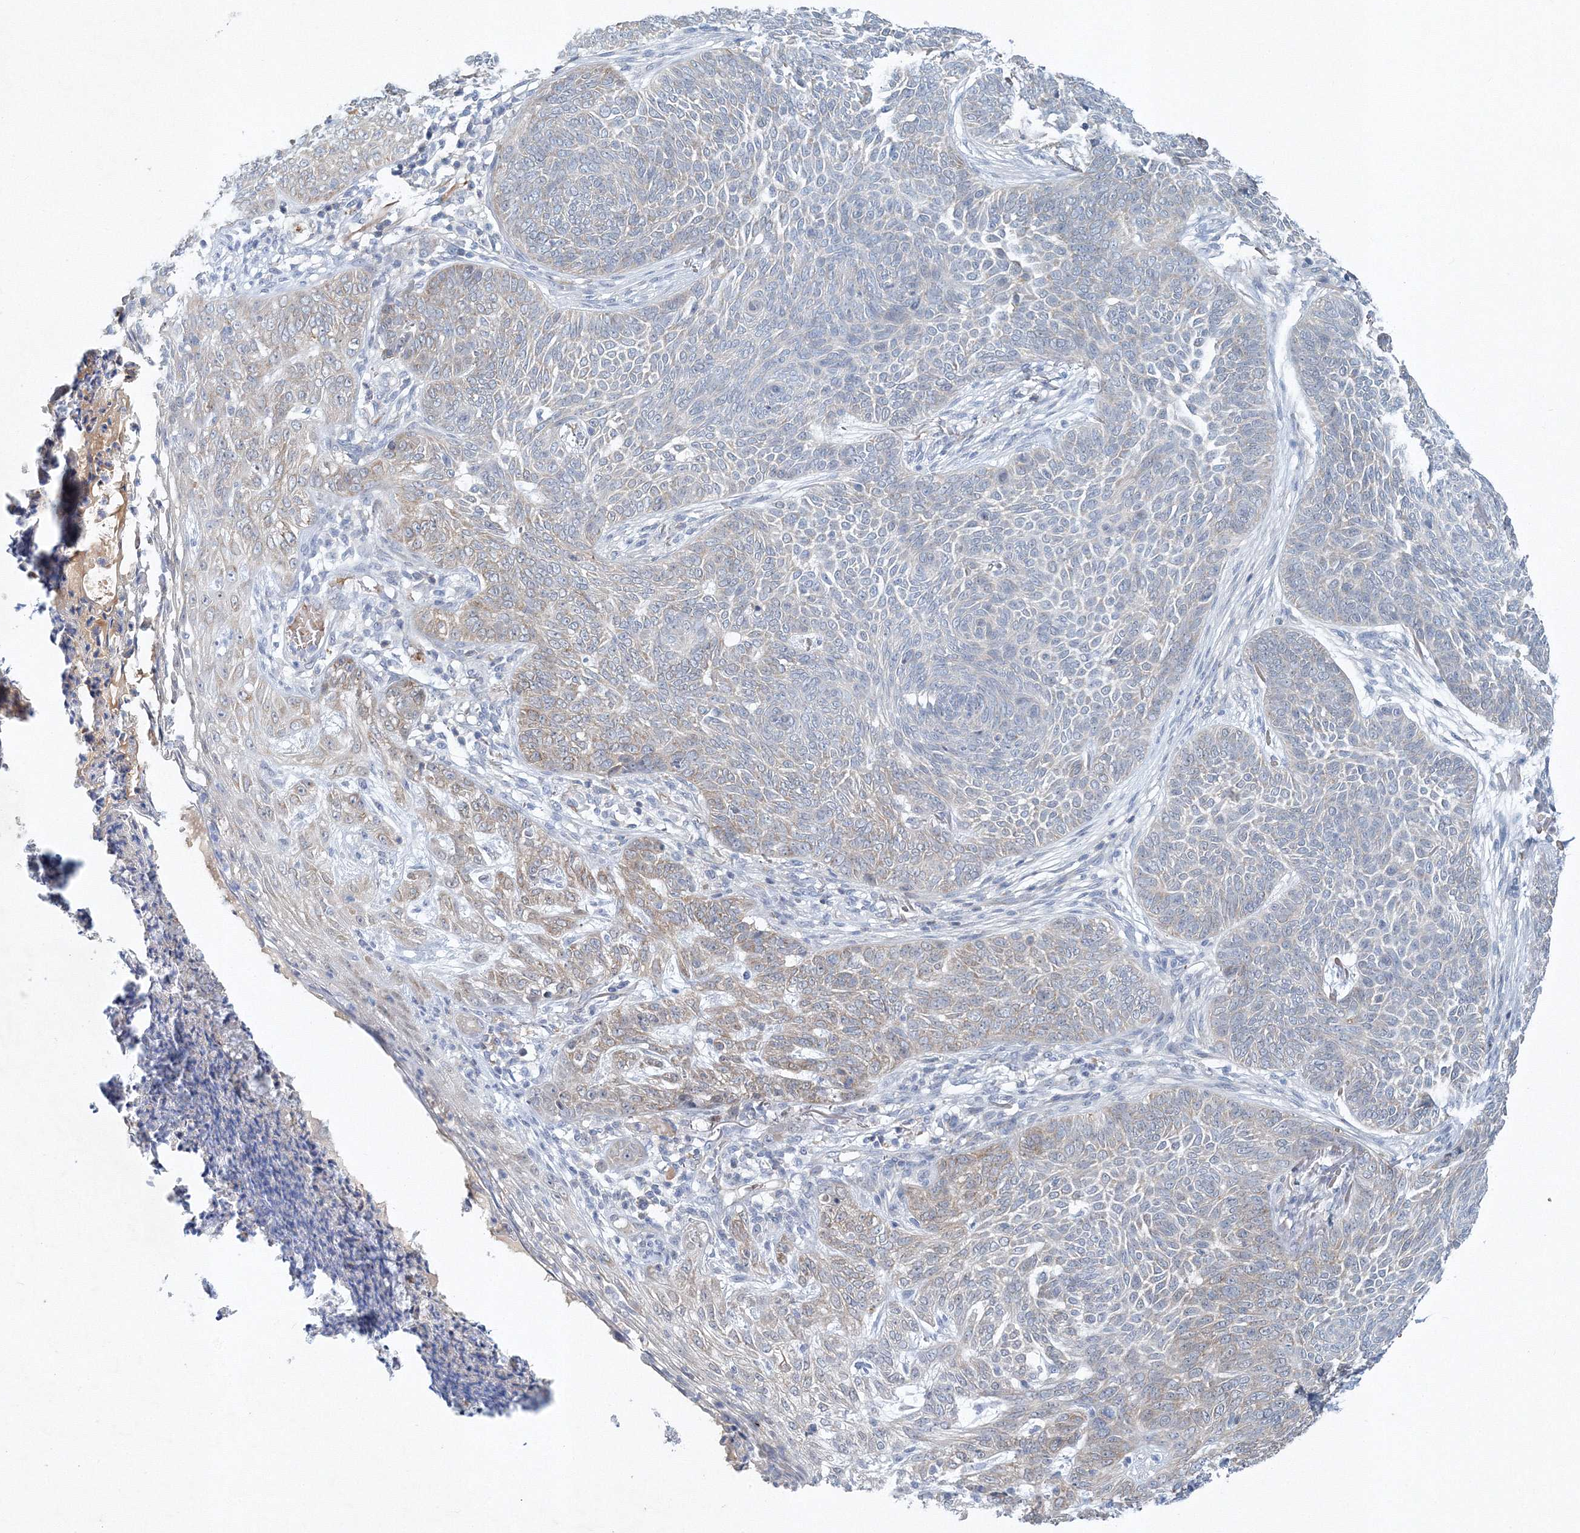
{"staining": {"intensity": "weak", "quantity": "<25%", "location": "cytoplasmic/membranous"}, "tissue": "skin cancer", "cell_type": "Tumor cells", "image_type": "cancer", "snomed": [{"axis": "morphology", "description": "Basal cell carcinoma"}, {"axis": "topography", "description": "Skin"}], "caption": "Basal cell carcinoma (skin) was stained to show a protein in brown. There is no significant staining in tumor cells.", "gene": "SH3BP5", "patient": {"sex": "male", "age": 85}}